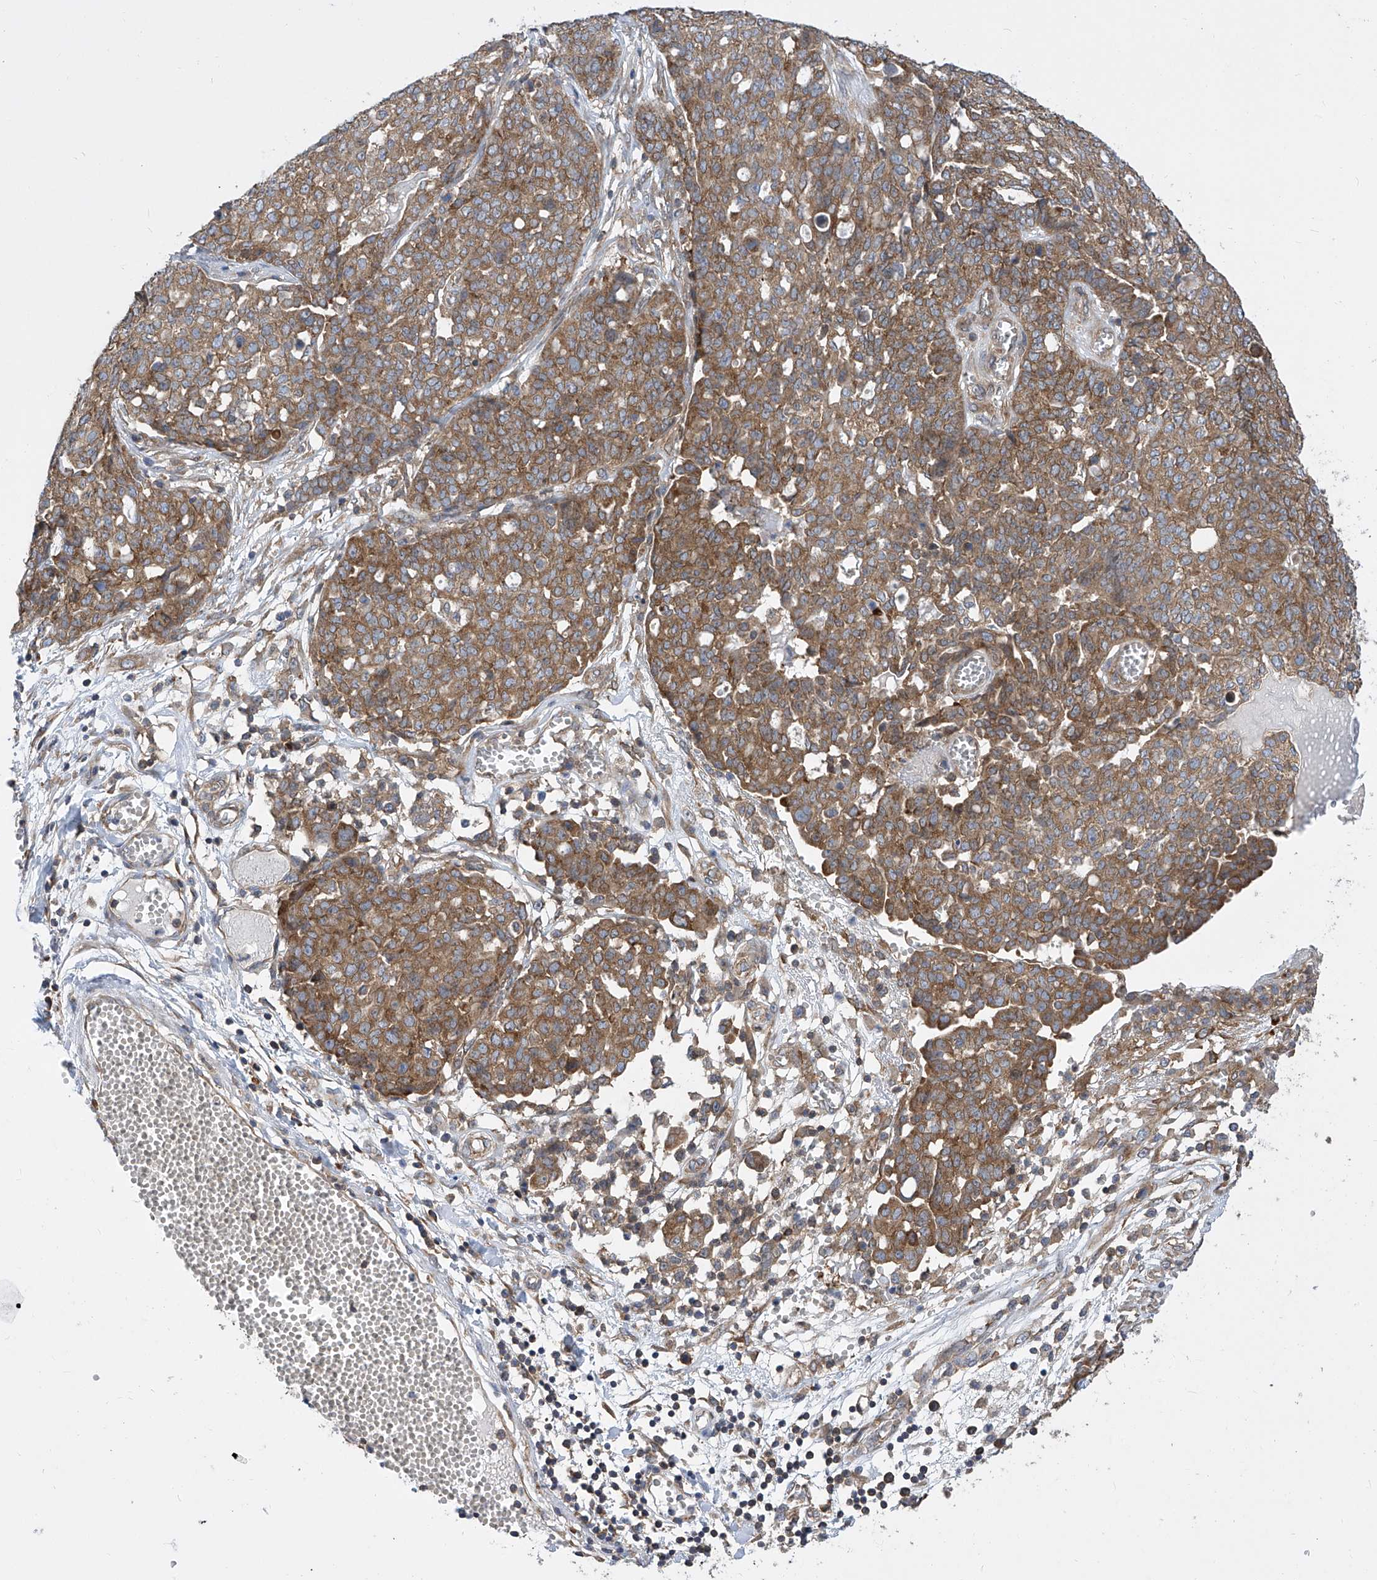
{"staining": {"intensity": "moderate", "quantity": ">75%", "location": "cytoplasmic/membranous"}, "tissue": "ovarian cancer", "cell_type": "Tumor cells", "image_type": "cancer", "snomed": [{"axis": "morphology", "description": "Cystadenocarcinoma, serous, NOS"}, {"axis": "topography", "description": "Soft tissue"}, {"axis": "topography", "description": "Ovary"}], "caption": "Ovarian cancer (serous cystadenocarcinoma) stained with DAB (3,3'-diaminobenzidine) immunohistochemistry (IHC) reveals medium levels of moderate cytoplasmic/membranous staining in about >75% of tumor cells.", "gene": "EIF3M", "patient": {"sex": "female", "age": 57}}